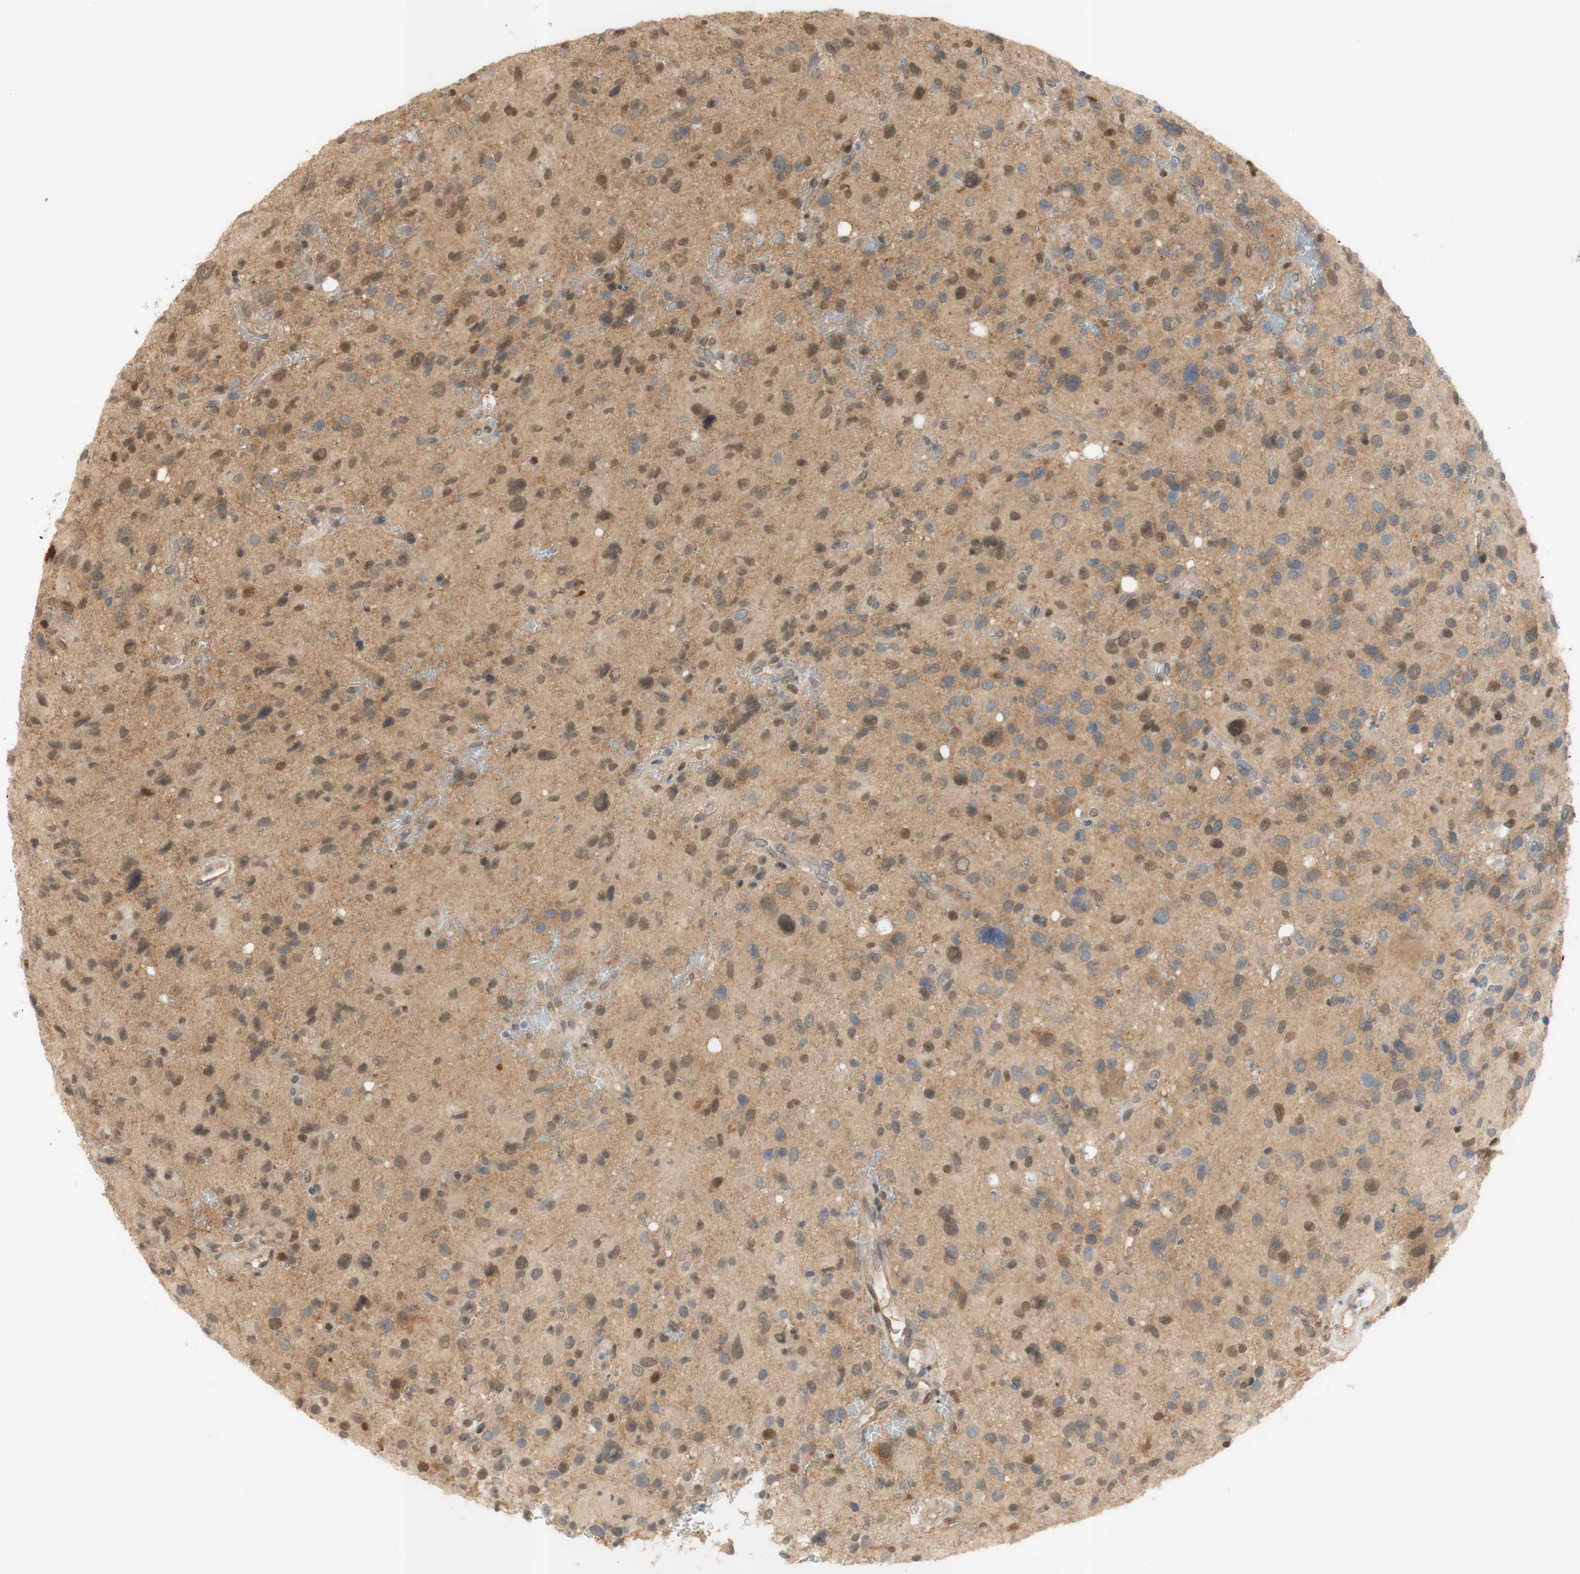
{"staining": {"intensity": "moderate", "quantity": "25%-75%", "location": "cytoplasmic/membranous,nuclear"}, "tissue": "glioma", "cell_type": "Tumor cells", "image_type": "cancer", "snomed": [{"axis": "morphology", "description": "Glioma, malignant, High grade"}, {"axis": "topography", "description": "Brain"}], "caption": "A brown stain highlights moderate cytoplasmic/membranous and nuclear staining of a protein in human glioma tumor cells. (DAB (3,3'-diaminobenzidine) IHC, brown staining for protein, blue staining for nuclei).", "gene": "NAP1L4", "patient": {"sex": "male", "age": 48}}